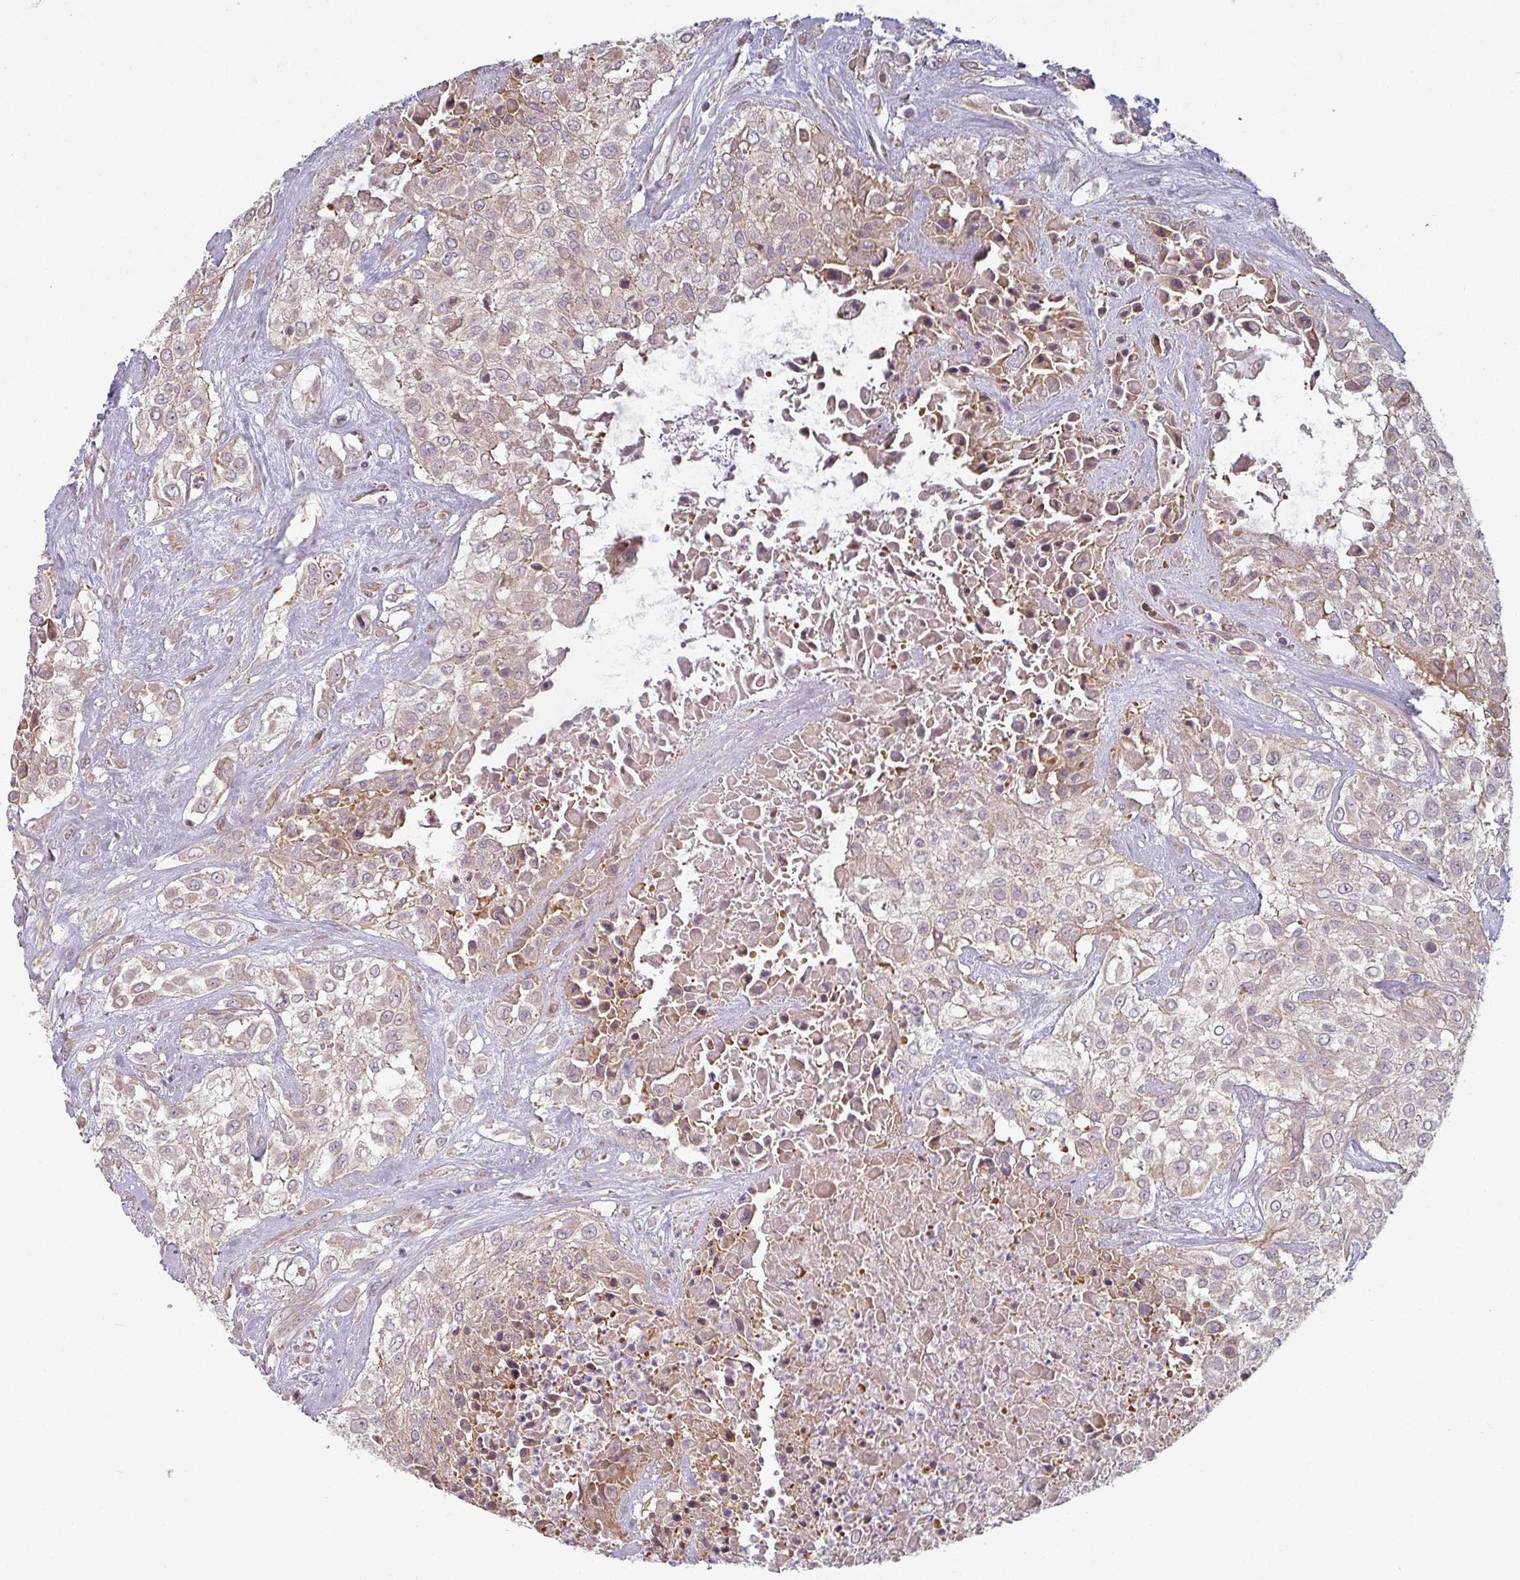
{"staining": {"intensity": "weak", "quantity": "25%-75%", "location": "cytoplasmic/membranous"}, "tissue": "urothelial cancer", "cell_type": "Tumor cells", "image_type": "cancer", "snomed": [{"axis": "morphology", "description": "Urothelial carcinoma, High grade"}, {"axis": "topography", "description": "Urinary bladder"}], "caption": "The immunohistochemical stain shows weak cytoplasmic/membranous expression in tumor cells of urothelial cancer tissue.", "gene": "PLEKHJ1", "patient": {"sex": "male", "age": 67}}